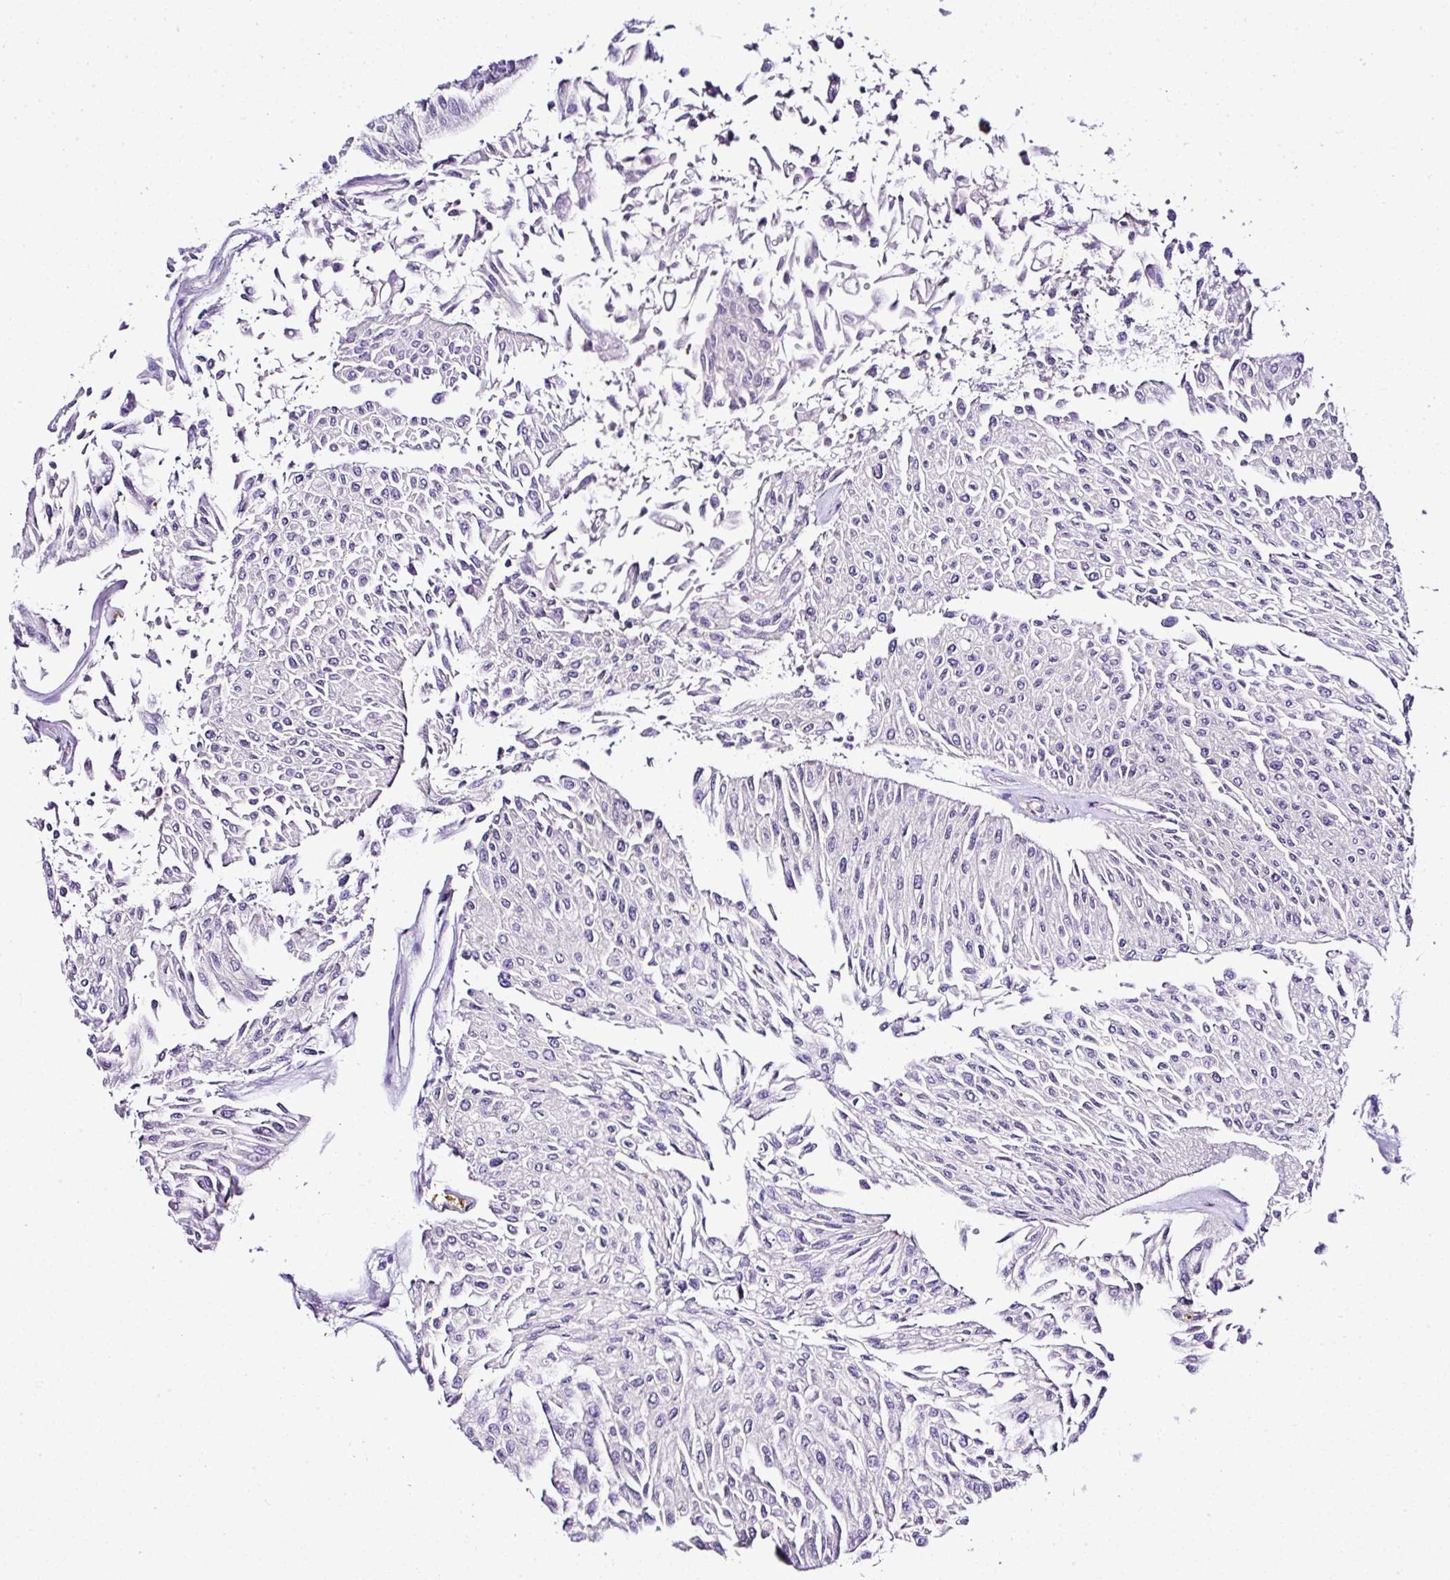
{"staining": {"intensity": "negative", "quantity": "none", "location": "none"}, "tissue": "urothelial cancer", "cell_type": "Tumor cells", "image_type": "cancer", "snomed": [{"axis": "morphology", "description": "Urothelial carcinoma, Low grade"}, {"axis": "topography", "description": "Urinary bladder"}], "caption": "Low-grade urothelial carcinoma was stained to show a protein in brown. There is no significant staining in tumor cells.", "gene": "DEPDC5", "patient": {"sex": "male", "age": 67}}